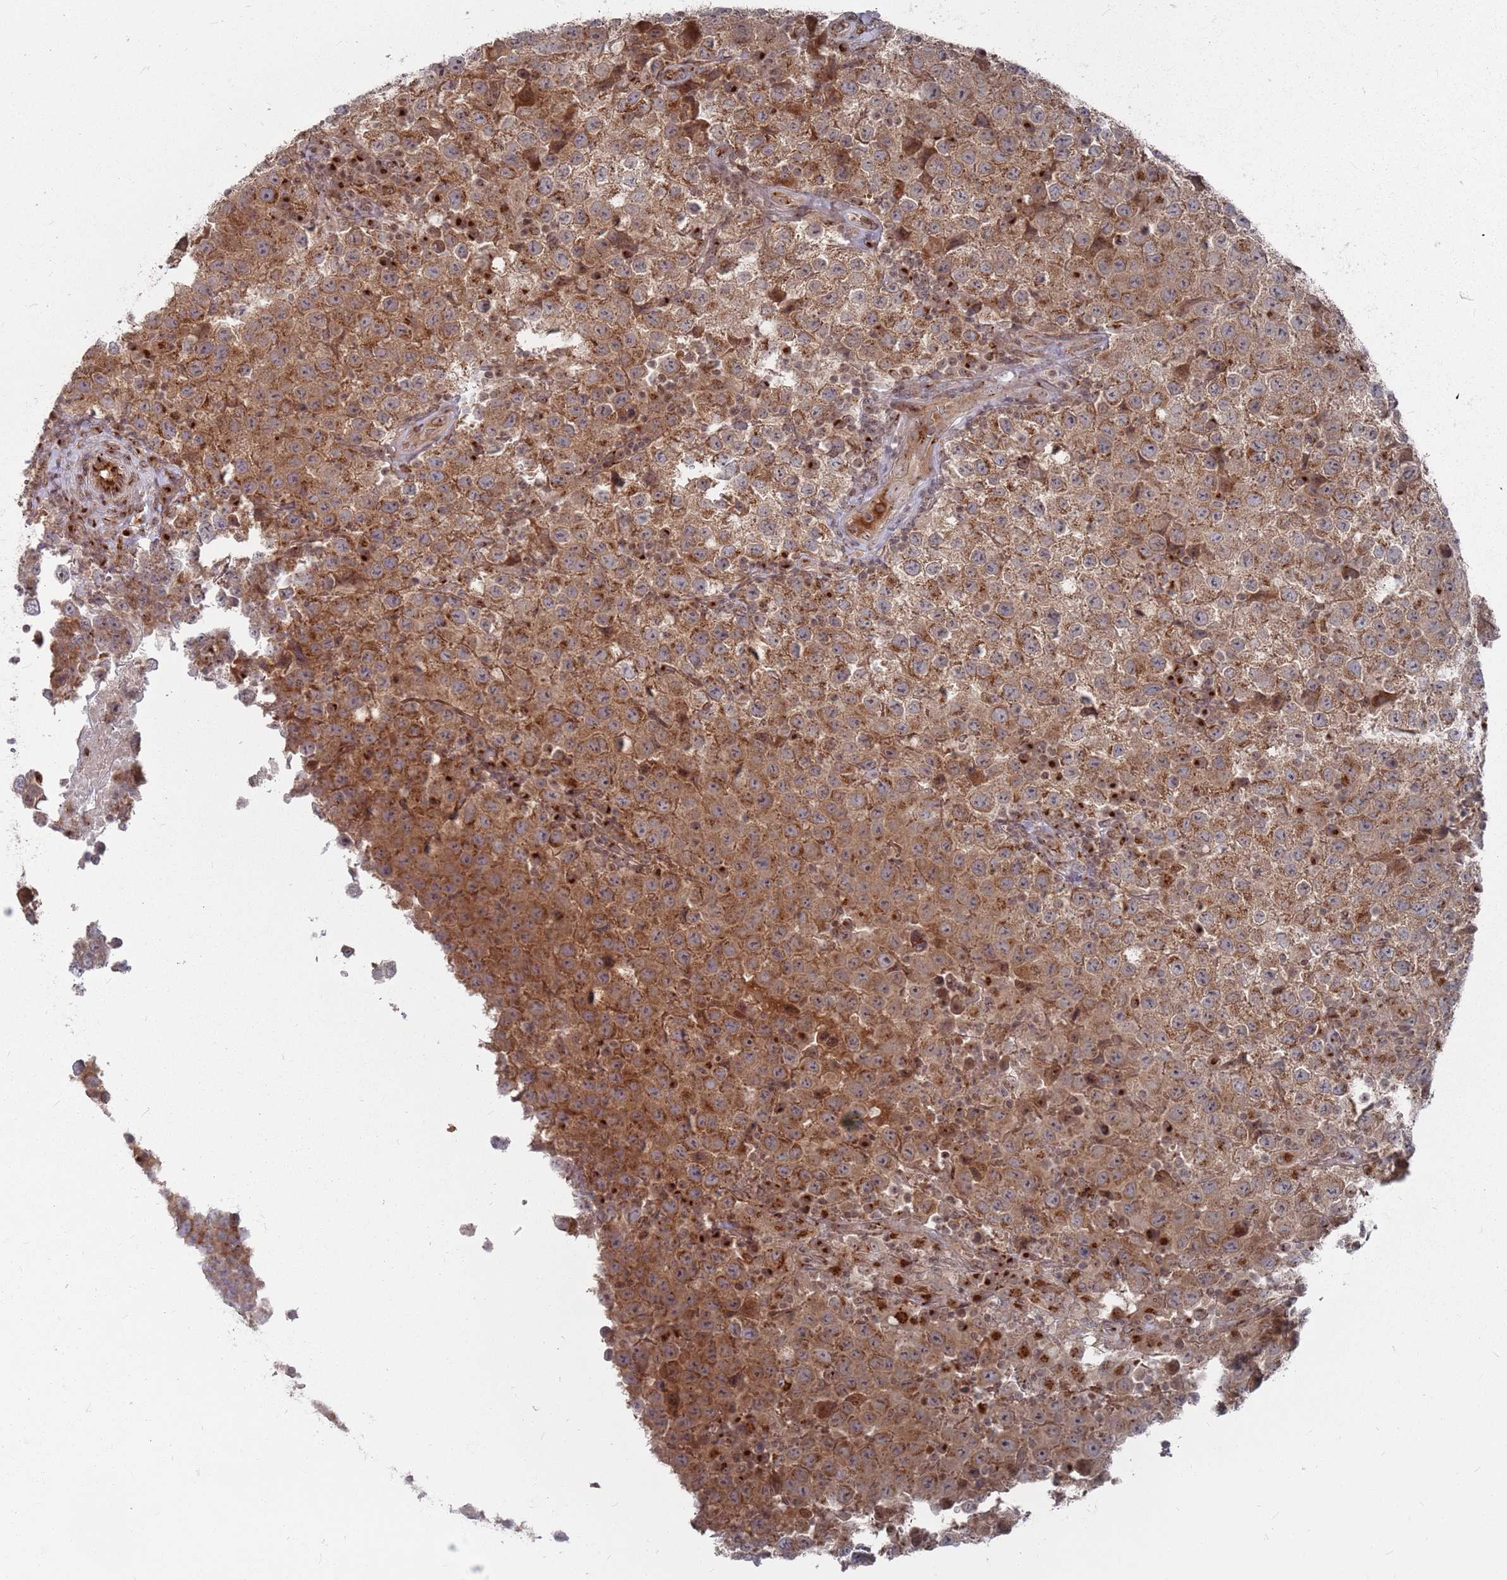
{"staining": {"intensity": "moderate", "quantity": ">75%", "location": "cytoplasmic/membranous"}, "tissue": "testis cancer", "cell_type": "Tumor cells", "image_type": "cancer", "snomed": [{"axis": "morphology", "description": "Seminoma, NOS"}, {"axis": "morphology", "description": "Carcinoma, Embryonal, NOS"}, {"axis": "topography", "description": "Testis"}], "caption": "This is a photomicrograph of immunohistochemistry staining of testis embryonal carcinoma, which shows moderate staining in the cytoplasmic/membranous of tumor cells.", "gene": "FMO4", "patient": {"sex": "male", "age": 41}}